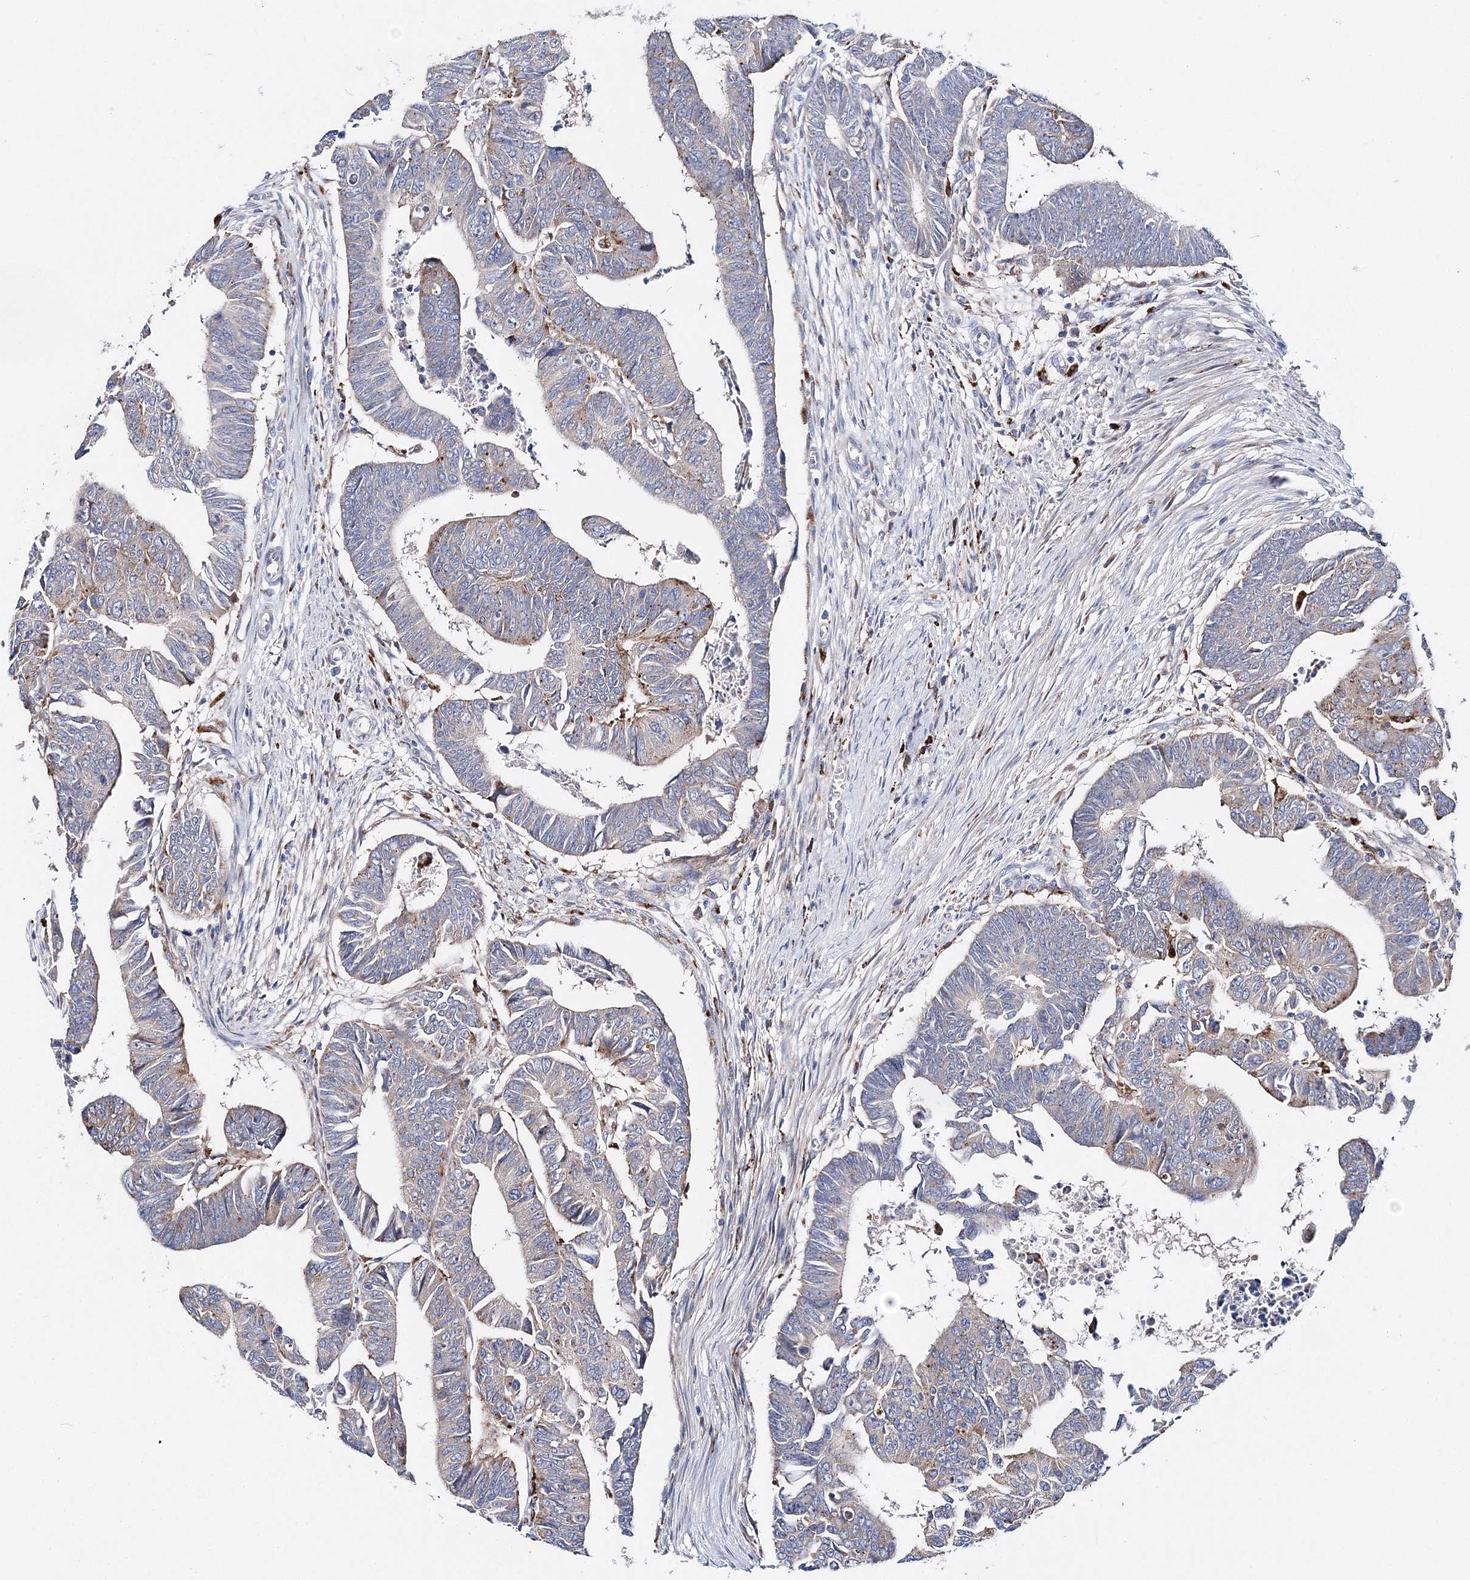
{"staining": {"intensity": "moderate", "quantity": "<25%", "location": "cytoplasmic/membranous"}, "tissue": "colorectal cancer", "cell_type": "Tumor cells", "image_type": "cancer", "snomed": [{"axis": "morphology", "description": "Adenocarcinoma, NOS"}, {"axis": "topography", "description": "Rectum"}], "caption": "Colorectal adenocarcinoma tissue demonstrates moderate cytoplasmic/membranous staining in about <25% of tumor cells, visualized by immunohistochemistry. The protein of interest is shown in brown color, while the nuclei are stained blue.", "gene": "C3orf38", "patient": {"sex": "female", "age": 65}}